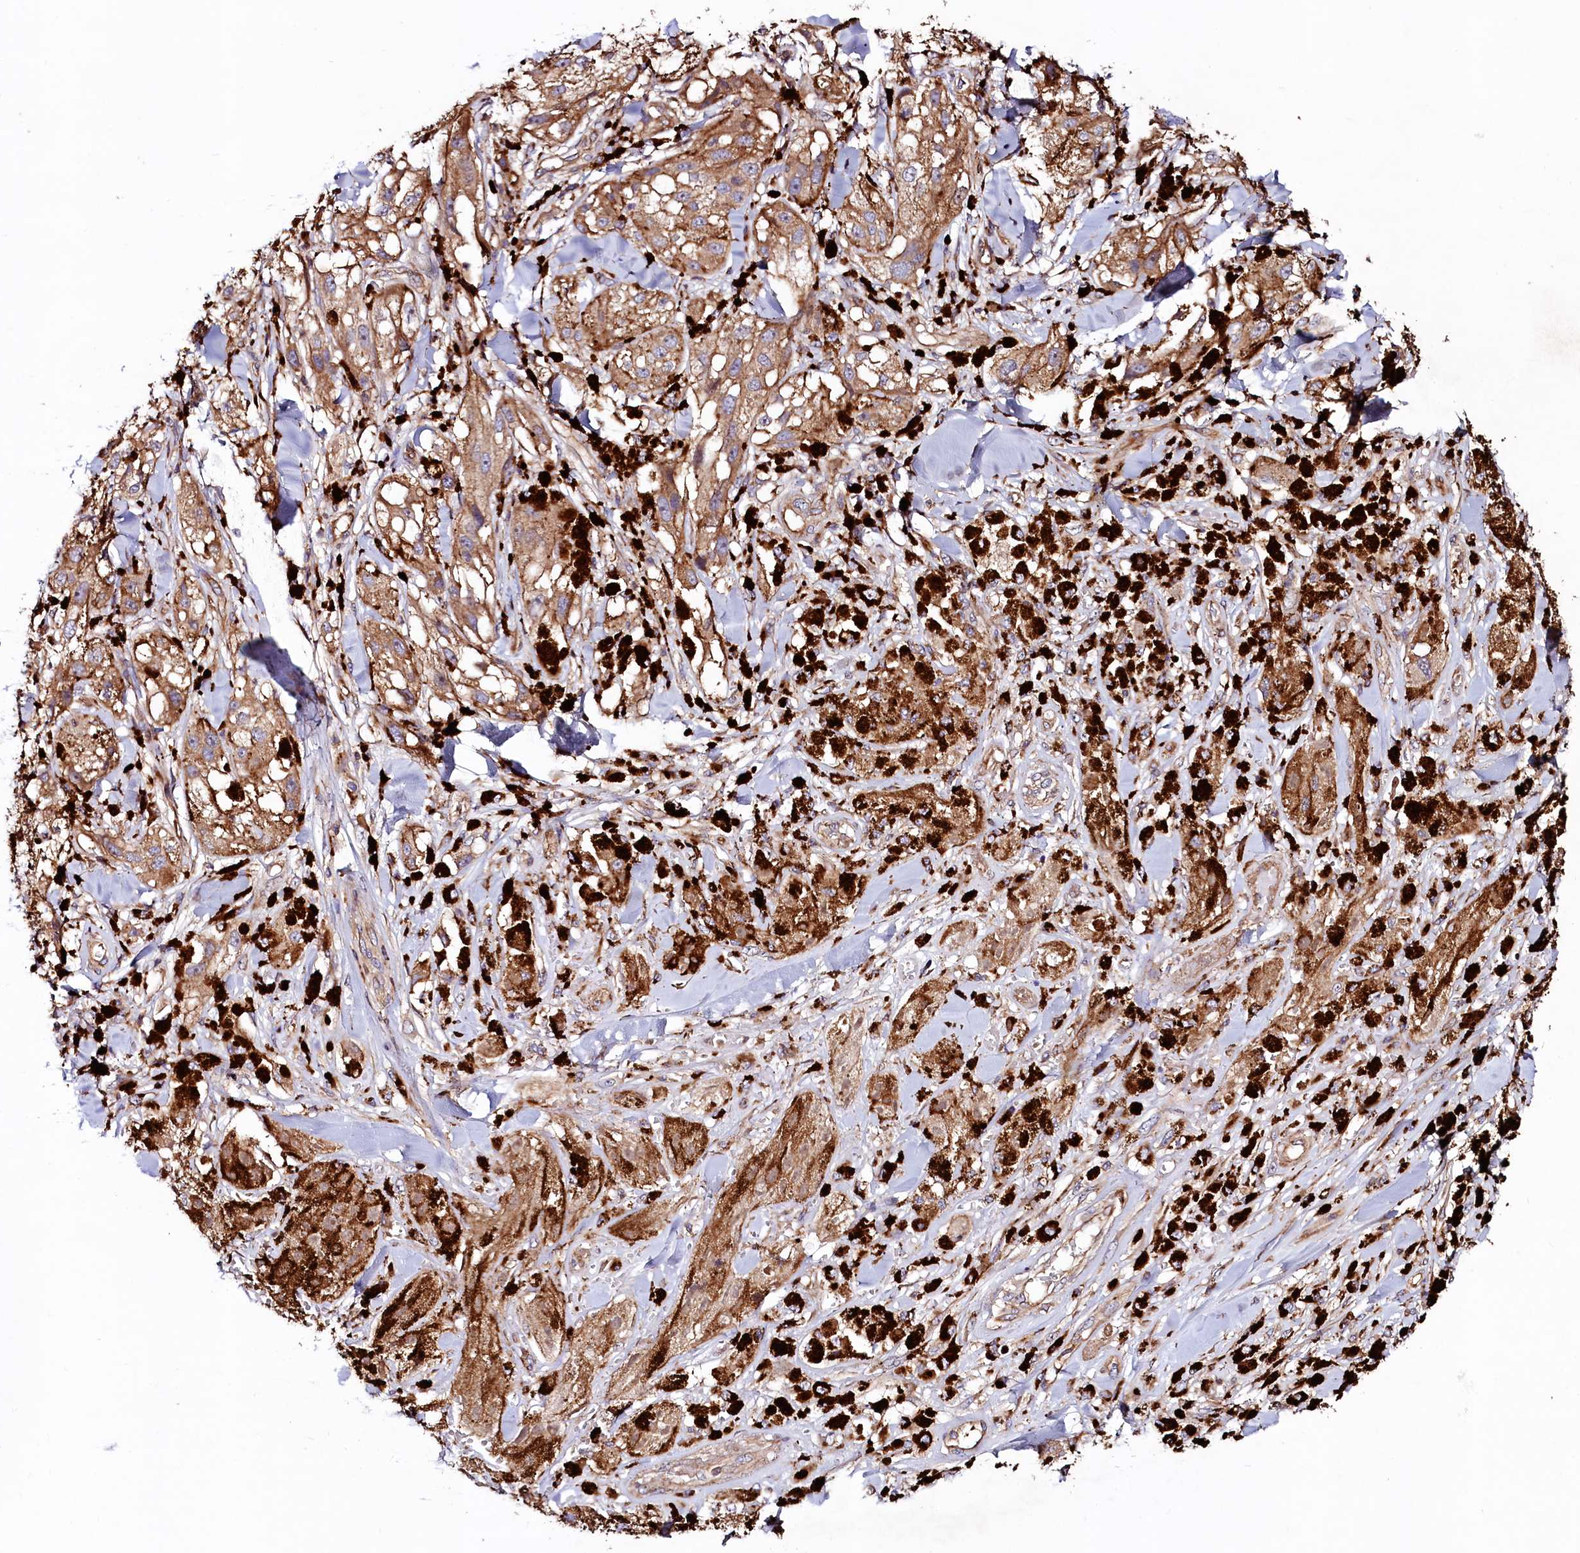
{"staining": {"intensity": "moderate", "quantity": ">75%", "location": "cytoplasmic/membranous"}, "tissue": "melanoma", "cell_type": "Tumor cells", "image_type": "cancer", "snomed": [{"axis": "morphology", "description": "Malignant melanoma, NOS"}, {"axis": "topography", "description": "Skin"}], "caption": "An image showing moderate cytoplasmic/membranous staining in about >75% of tumor cells in malignant melanoma, as visualized by brown immunohistochemical staining.", "gene": "KLHDC4", "patient": {"sex": "male", "age": 88}}